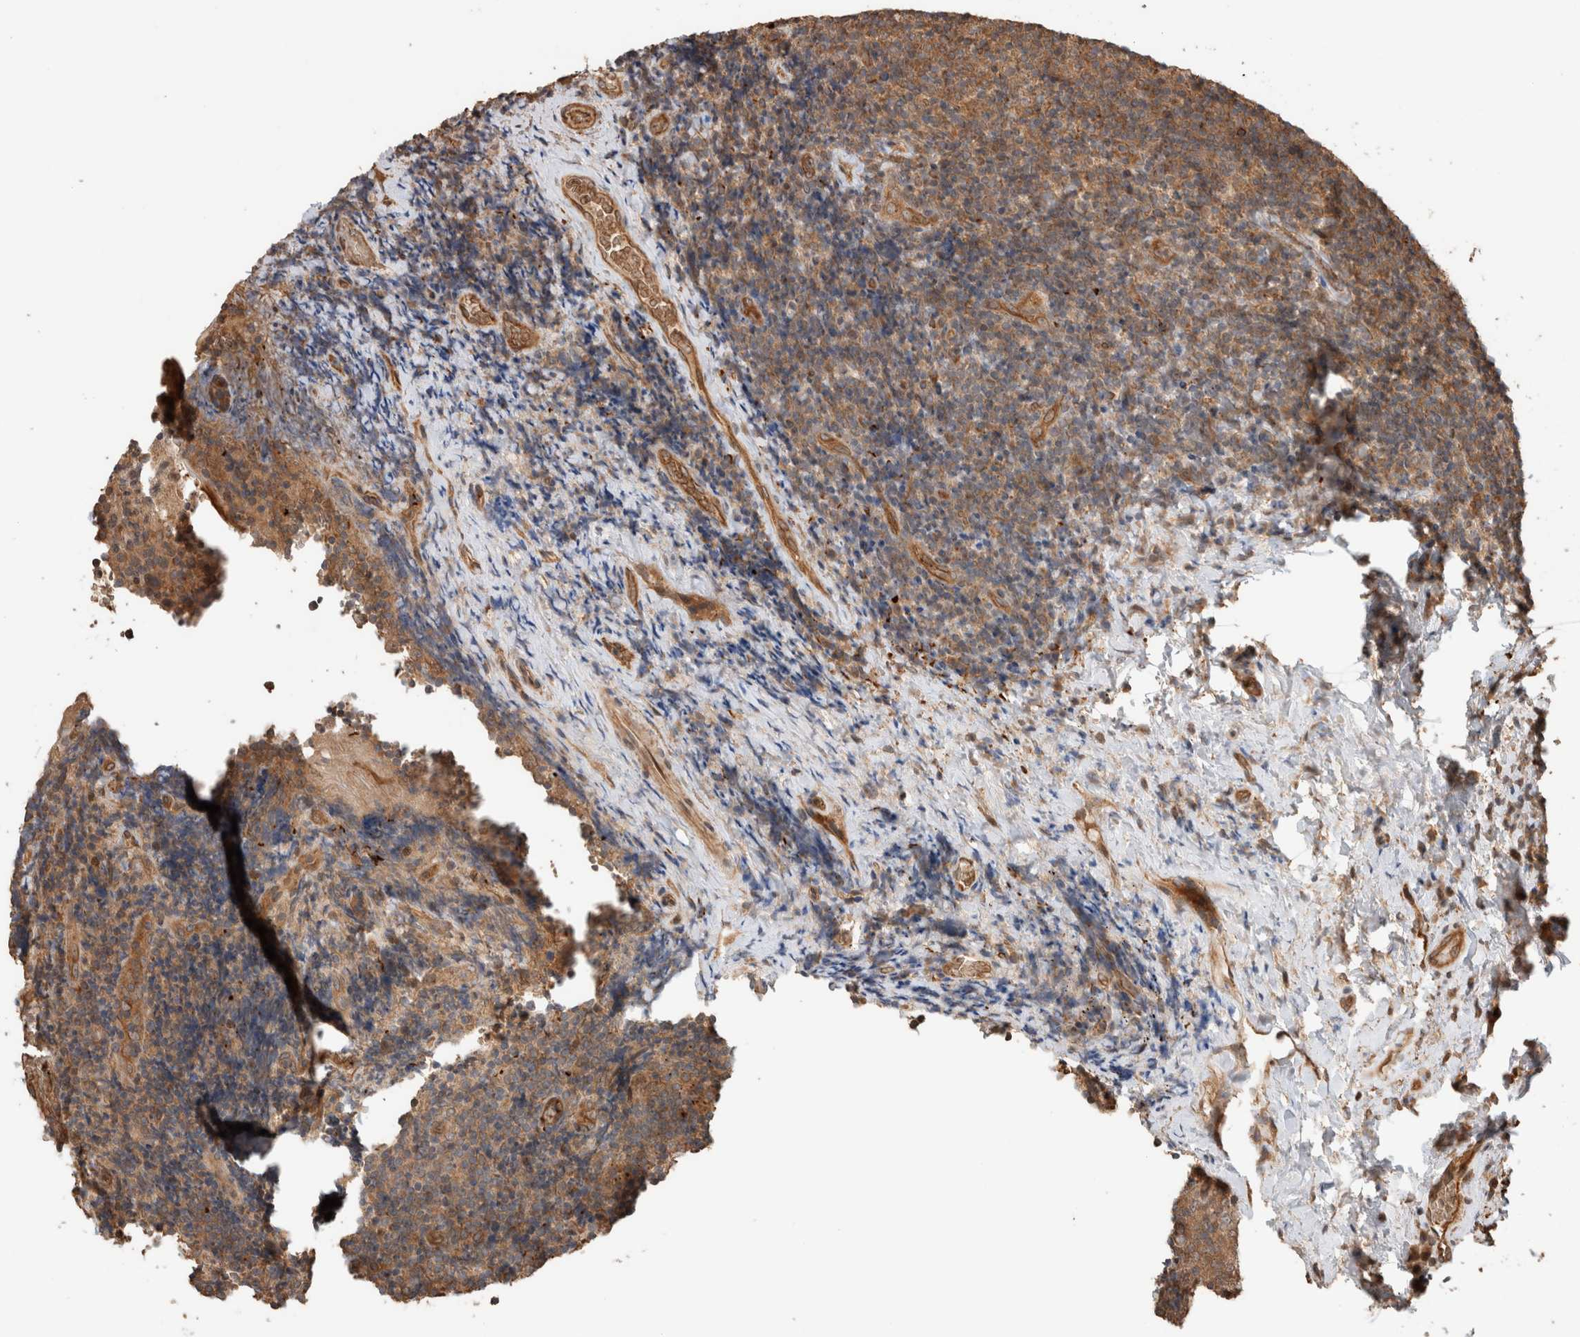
{"staining": {"intensity": "moderate", "quantity": ">75%", "location": "cytoplasmic/membranous"}, "tissue": "lymphoma", "cell_type": "Tumor cells", "image_type": "cancer", "snomed": [{"axis": "morphology", "description": "Malignant lymphoma, non-Hodgkin's type, High grade"}, {"axis": "topography", "description": "Tonsil"}], "caption": "Human lymphoma stained with a protein marker displays moderate staining in tumor cells.", "gene": "OTUD6B", "patient": {"sex": "female", "age": 36}}